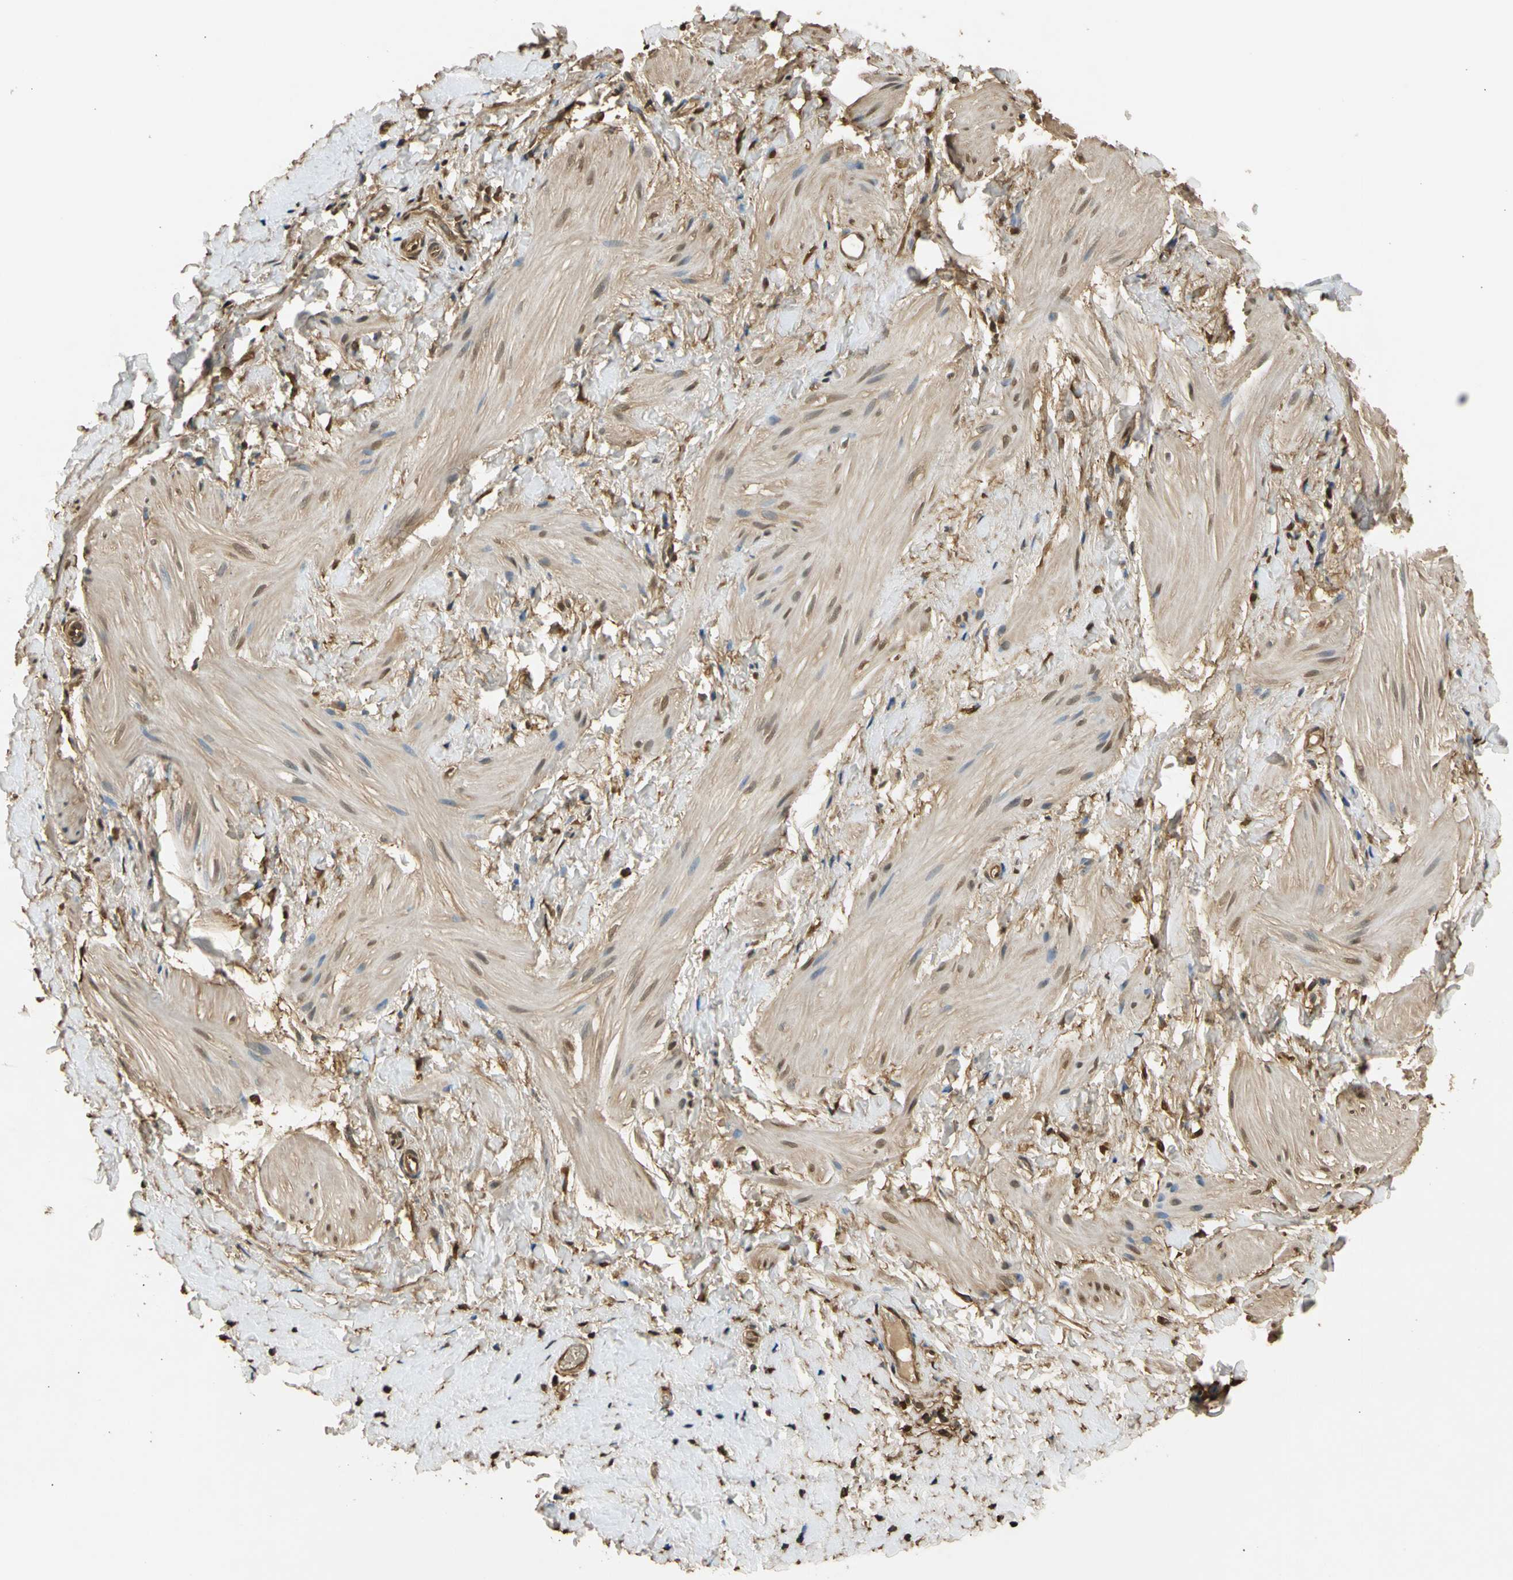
{"staining": {"intensity": "moderate", "quantity": ">75%", "location": "cytoplasmic/membranous,nuclear"}, "tissue": "smooth muscle", "cell_type": "Smooth muscle cells", "image_type": "normal", "snomed": [{"axis": "morphology", "description": "Normal tissue, NOS"}, {"axis": "topography", "description": "Smooth muscle"}], "caption": "IHC histopathology image of unremarkable smooth muscle: human smooth muscle stained using immunohistochemistry (IHC) shows medium levels of moderate protein expression localized specifically in the cytoplasmic/membranous,nuclear of smooth muscle cells, appearing as a cytoplasmic/membranous,nuclear brown color.", "gene": "S100A6", "patient": {"sex": "male", "age": 16}}